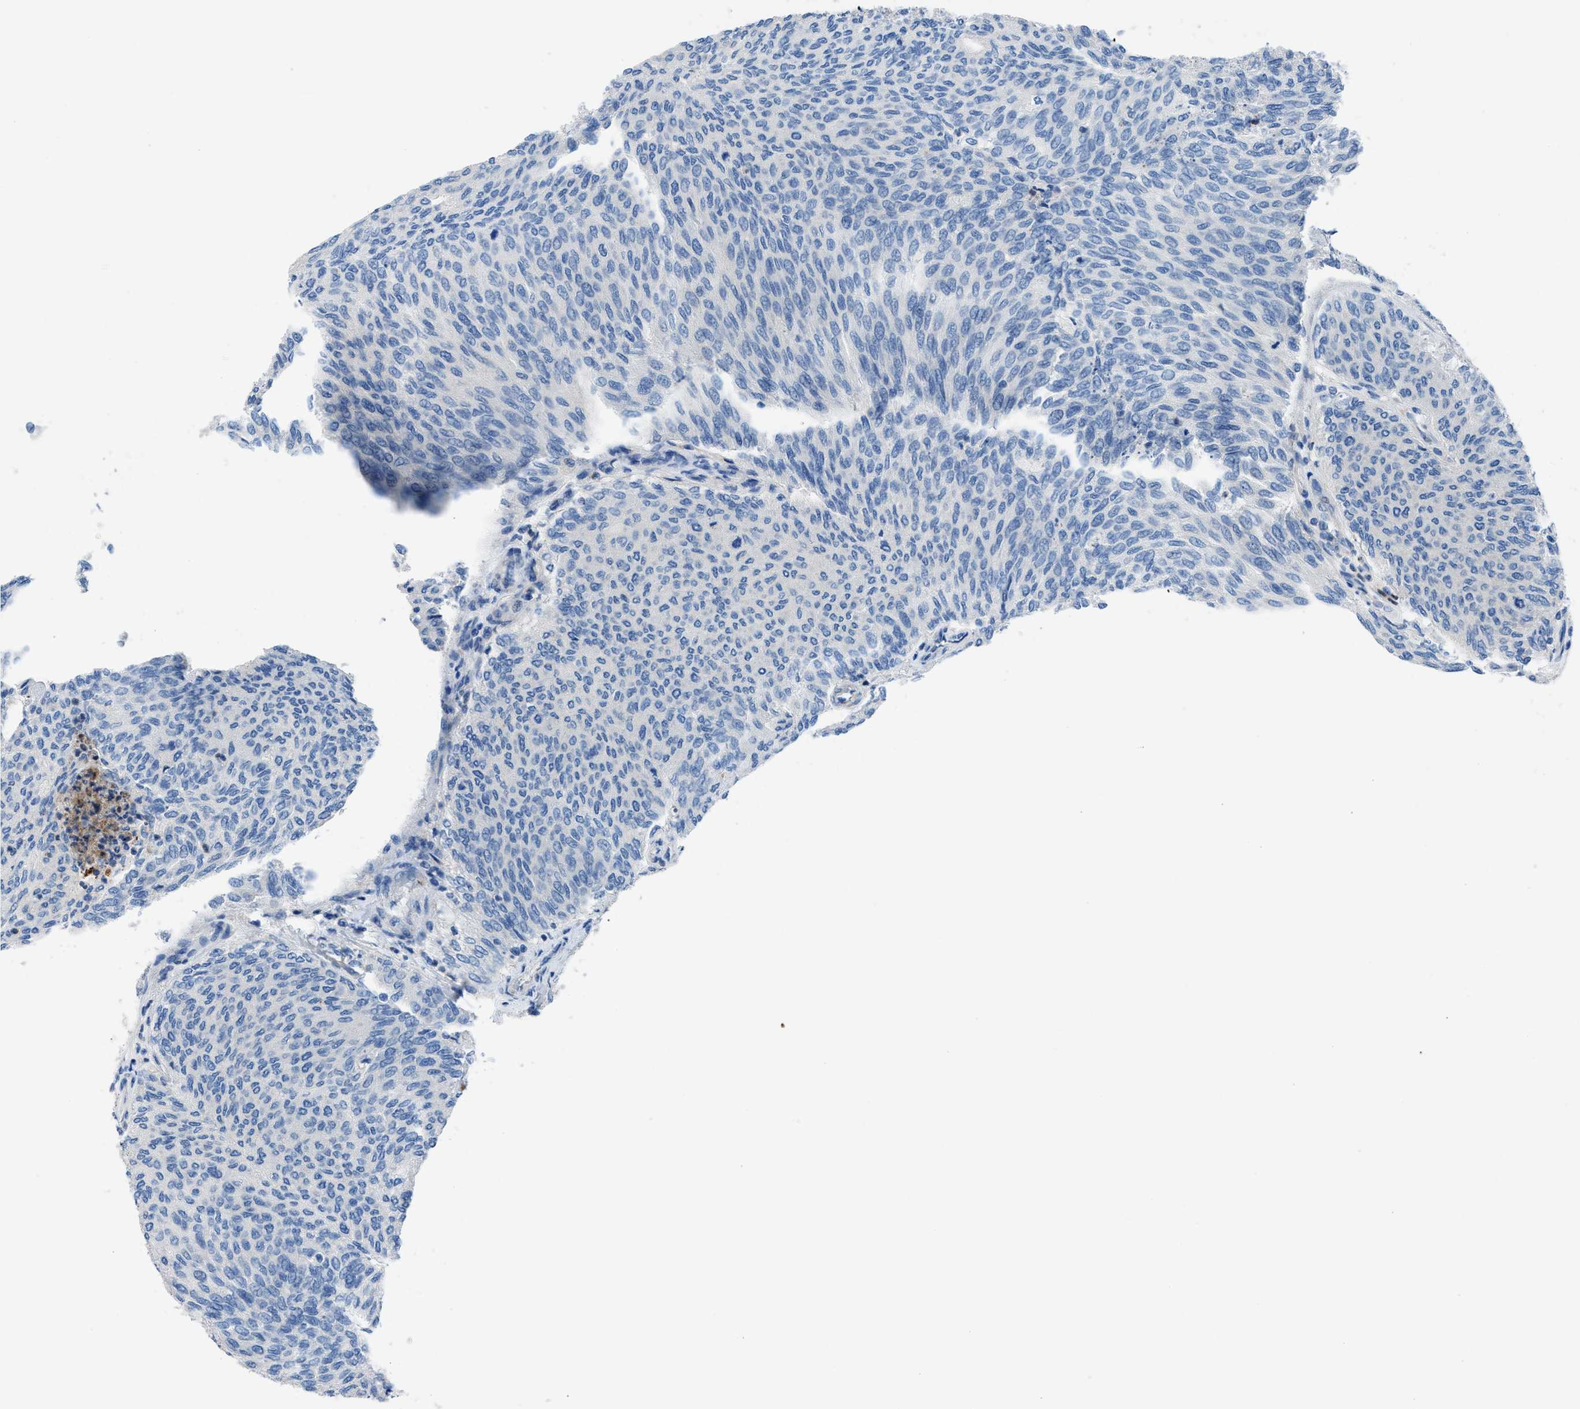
{"staining": {"intensity": "negative", "quantity": "none", "location": "none"}, "tissue": "urothelial cancer", "cell_type": "Tumor cells", "image_type": "cancer", "snomed": [{"axis": "morphology", "description": "Urothelial carcinoma, Low grade"}, {"axis": "topography", "description": "Urinary bladder"}], "caption": "Immunohistochemistry (IHC) histopathology image of low-grade urothelial carcinoma stained for a protein (brown), which demonstrates no positivity in tumor cells.", "gene": "ITPR1", "patient": {"sex": "female", "age": 79}}